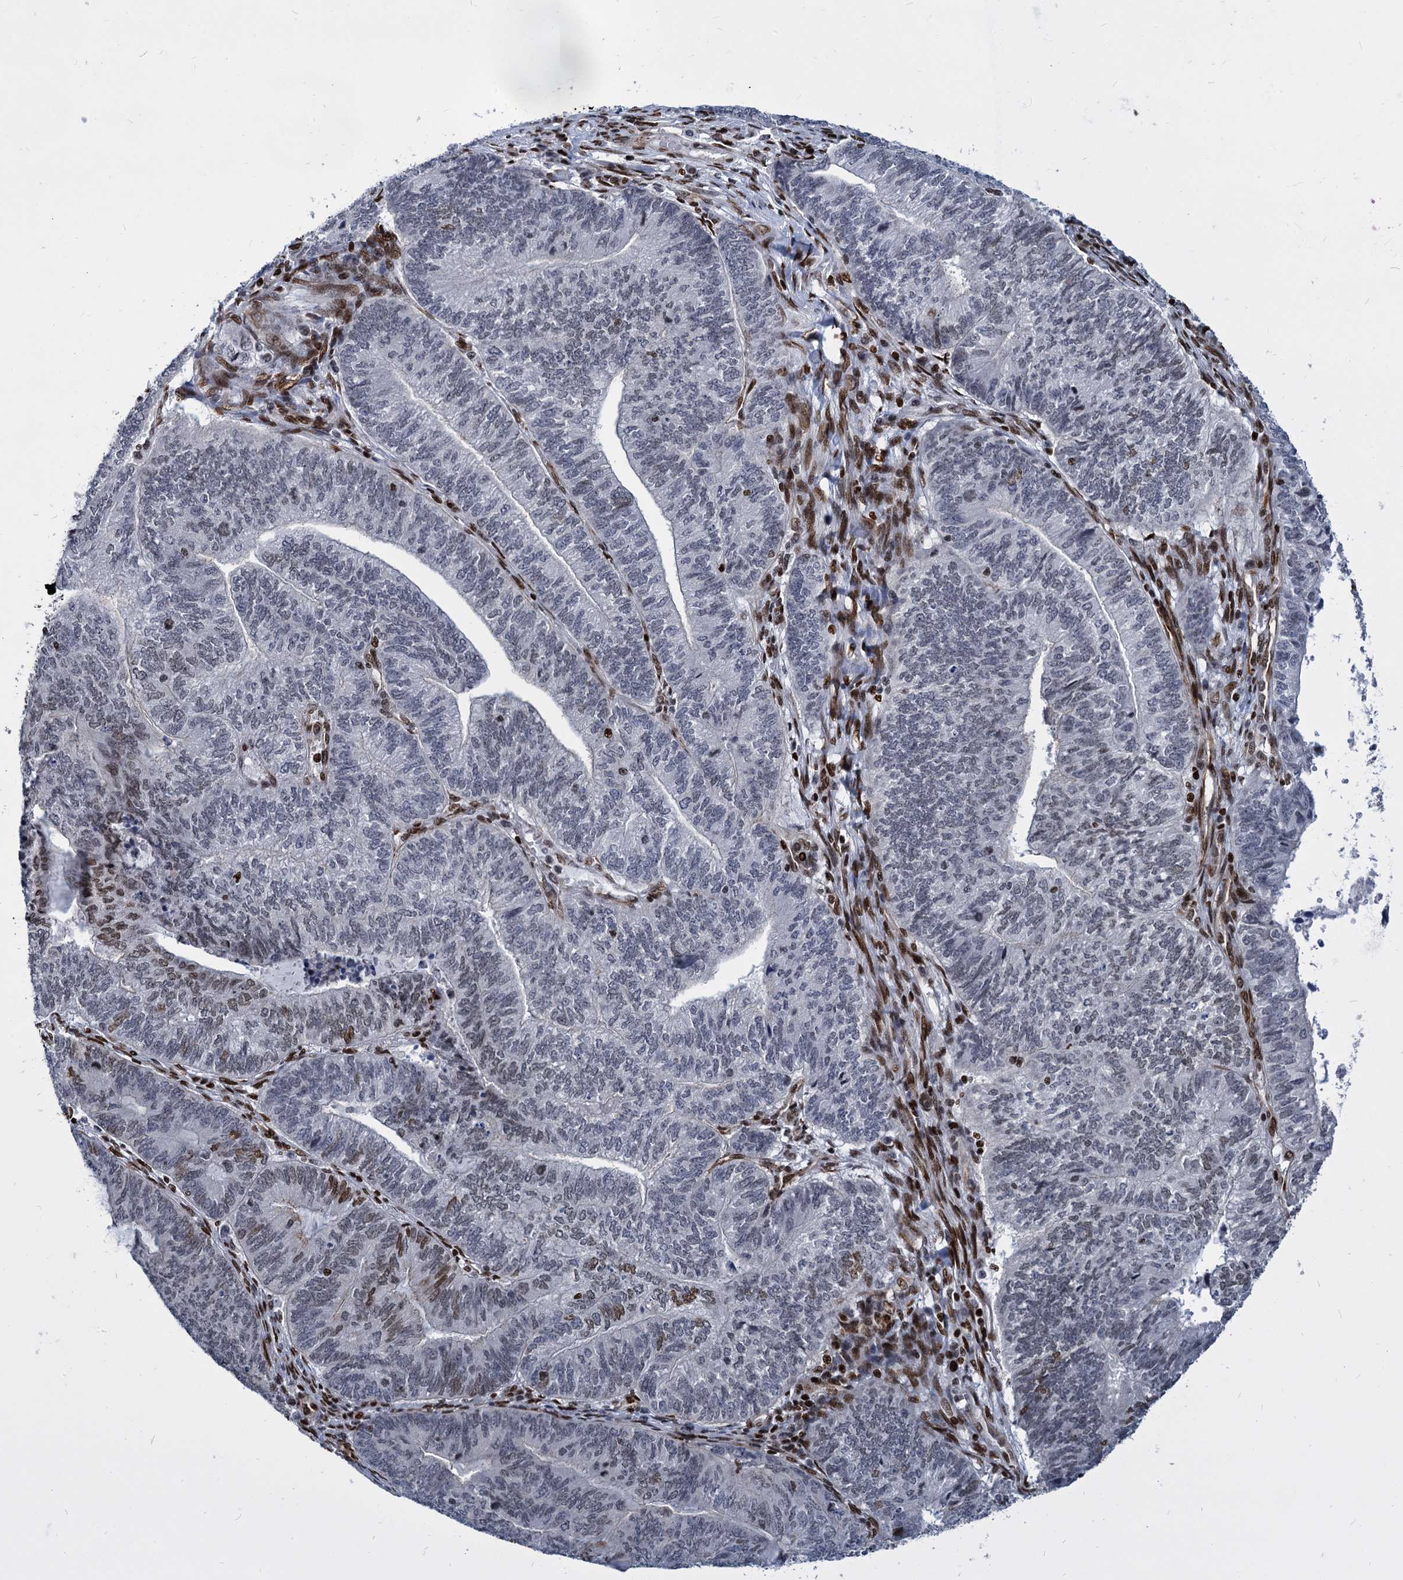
{"staining": {"intensity": "moderate", "quantity": "<25%", "location": "nuclear"}, "tissue": "endometrial cancer", "cell_type": "Tumor cells", "image_type": "cancer", "snomed": [{"axis": "morphology", "description": "Adenocarcinoma, NOS"}, {"axis": "topography", "description": "Uterus"}, {"axis": "topography", "description": "Endometrium"}], "caption": "Endometrial cancer stained with a protein marker displays moderate staining in tumor cells.", "gene": "MECP2", "patient": {"sex": "female", "age": 70}}